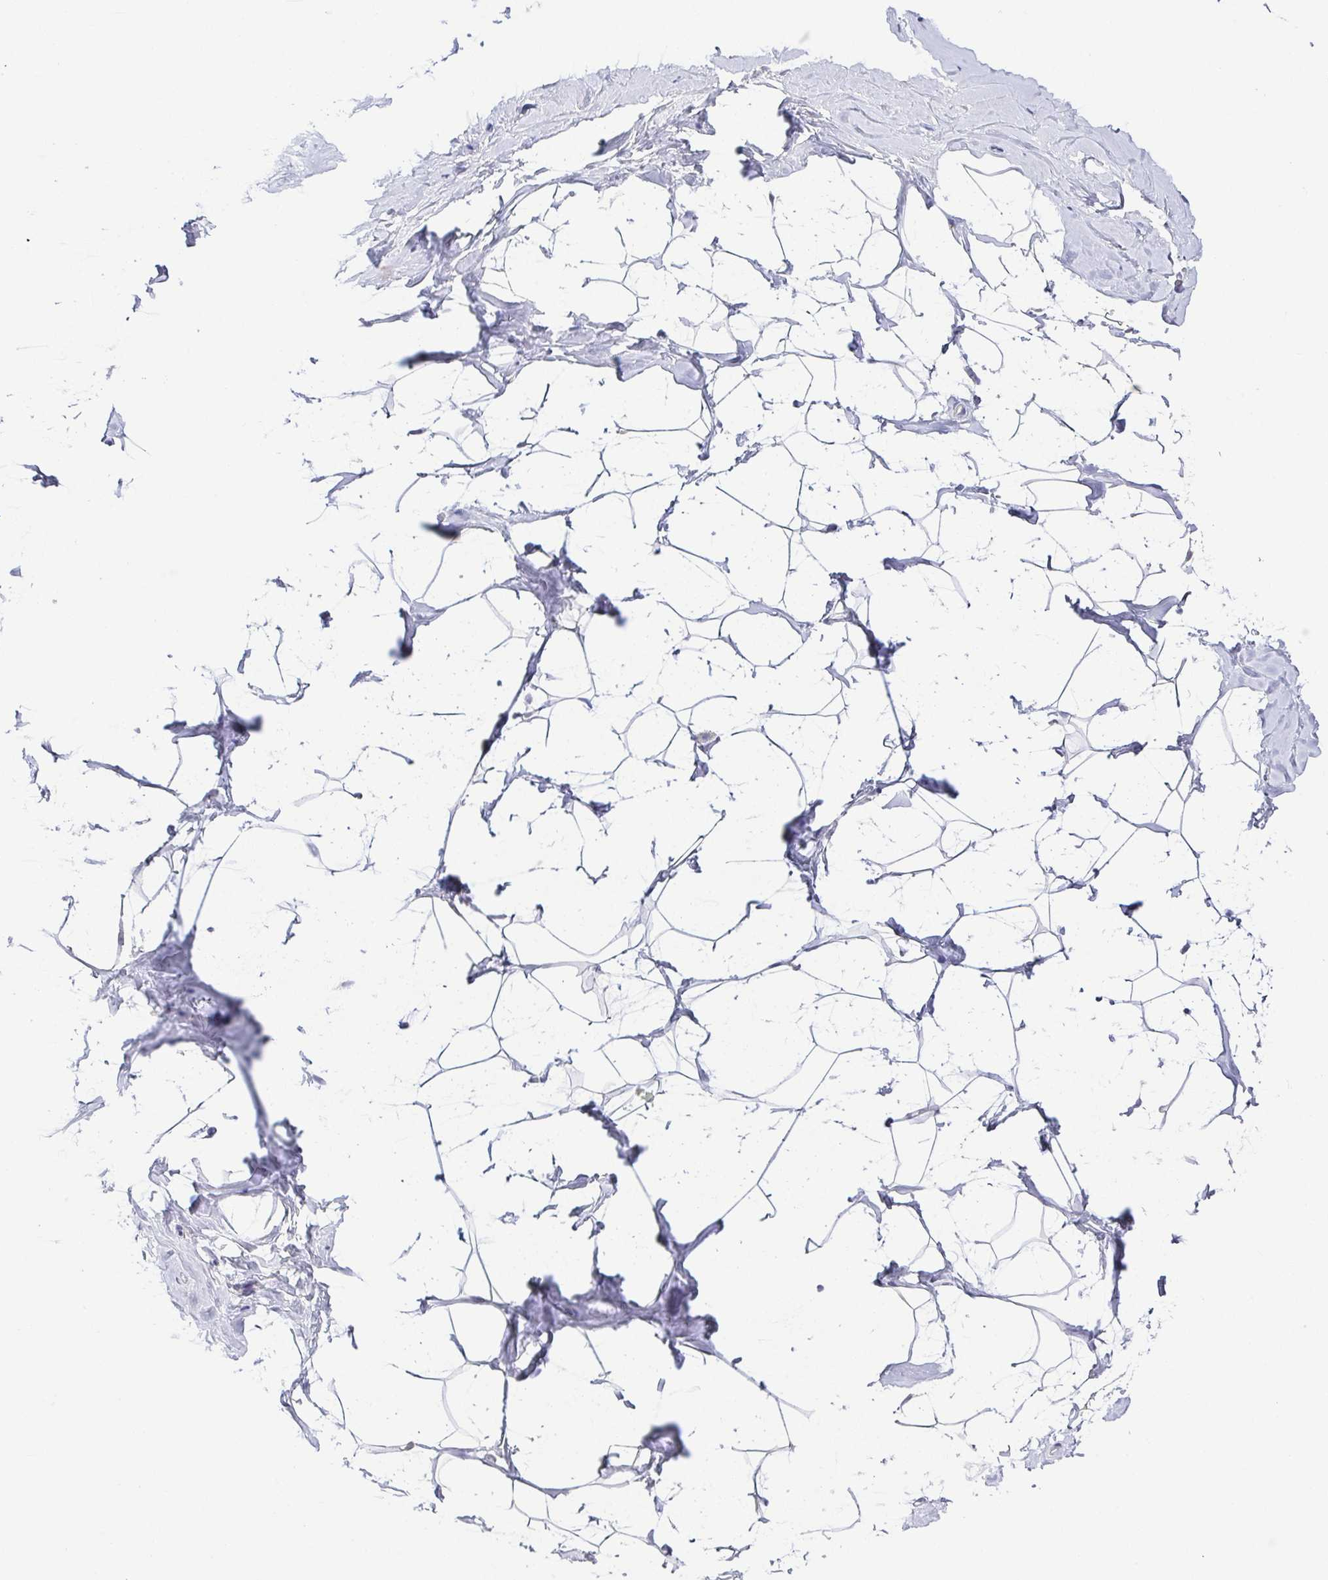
{"staining": {"intensity": "negative", "quantity": "none", "location": "none"}, "tissue": "breast", "cell_type": "Adipocytes", "image_type": "normal", "snomed": [{"axis": "morphology", "description": "Normal tissue, NOS"}, {"axis": "topography", "description": "Breast"}], "caption": "An image of human breast is negative for staining in adipocytes. (IHC, brightfield microscopy, high magnification).", "gene": "RNASE7", "patient": {"sex": "female", "age": 32}}